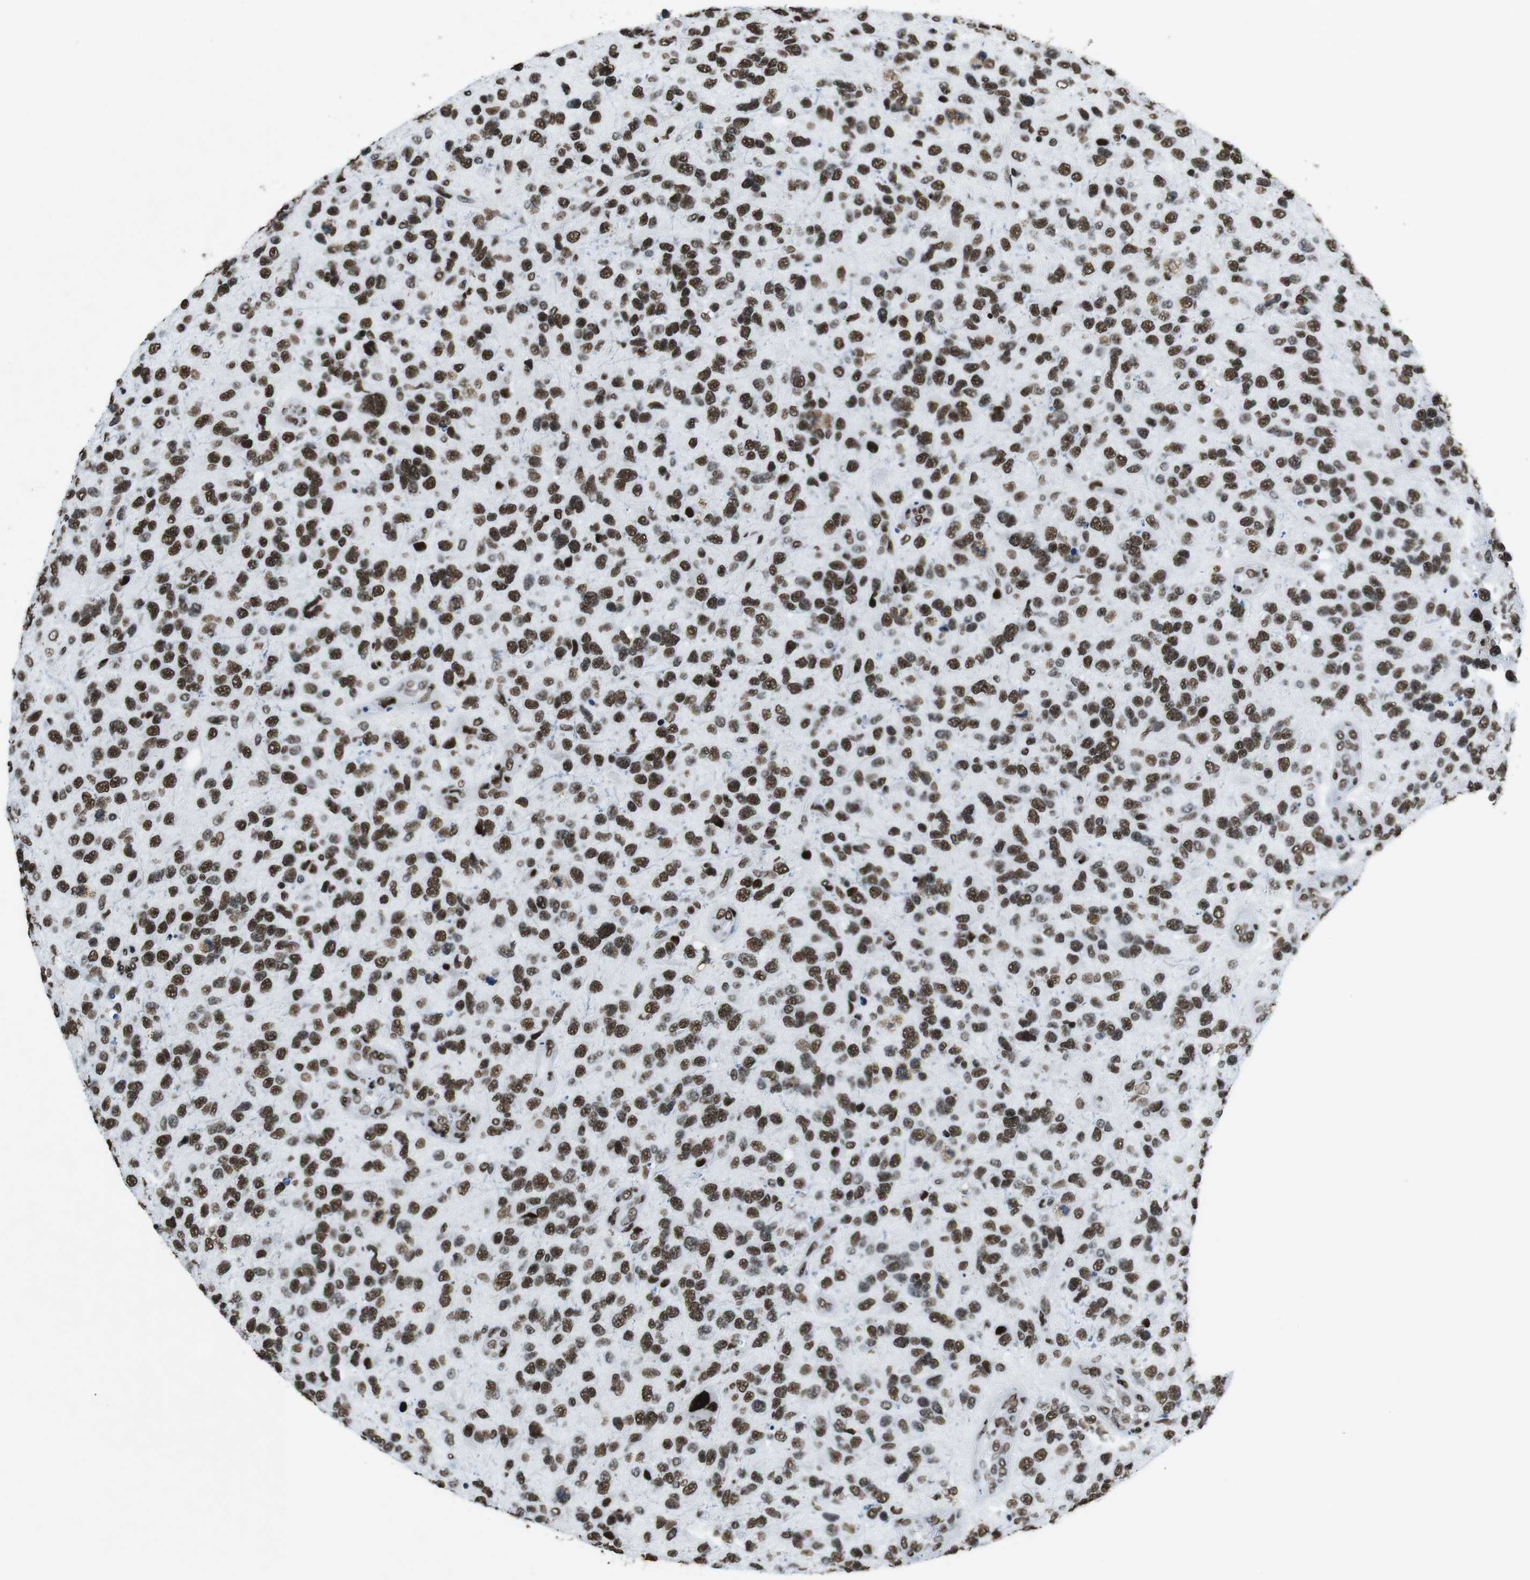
{"staining": {"intensity": "strong", "quantity": ">75%", "location": "nuclear"}, "tissue": "glioma", "cell_type": "Tumor cells", "image_type": "cancer", "snomed": [{"axis": "morphology", "description": "Glioma, malignant, High grade"}, {"axis": "topography", "description": "Brain"}], "caption": "A high-resolution micrograph shows immunohistochemistry staining of glioma, which demonstrates strong nuclear positivity in approximately >75% of tumor cells.", "gene": "CITED2", "patient": {"sex": "female", "age": 58}}